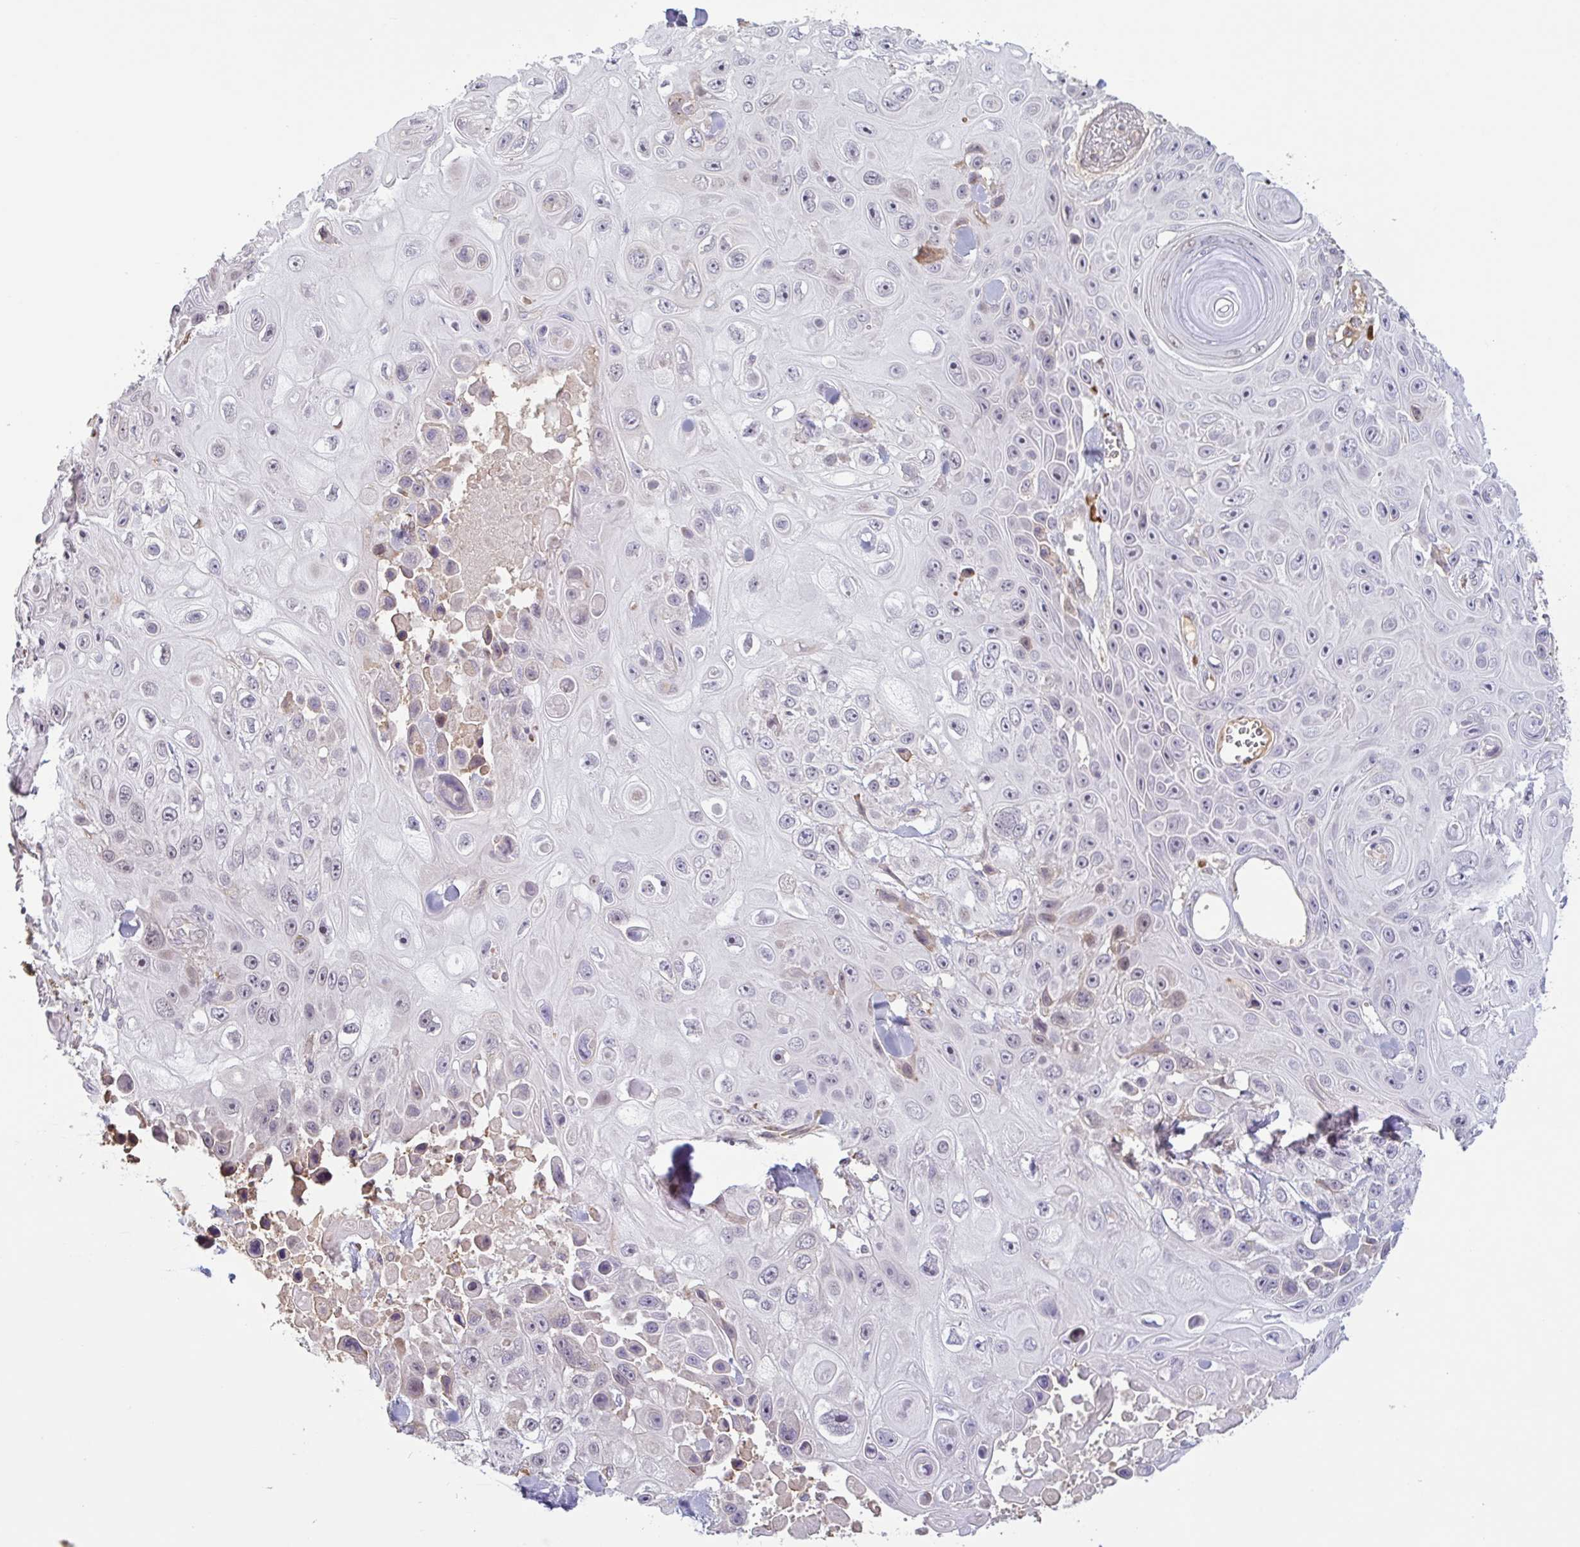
{"staining": {"intensity": "negative", "quantity": "none", "location": "none"}, "tissue": "skin cancer", "cell_type": "Tumor cells", "image_type": "cancer", "snomed": [{"axis": "morphology", "description": "Squamous cell carcinoma, NOS"}, {"axis": "topography", "description": "Skin"}], "caption": "Micrograph shows no significant protein expression in tumor cells of skin cancer (squamous cell carcinoma).", "gene": "TAF1D", "patient": {"sex": "male", "age": 82}}